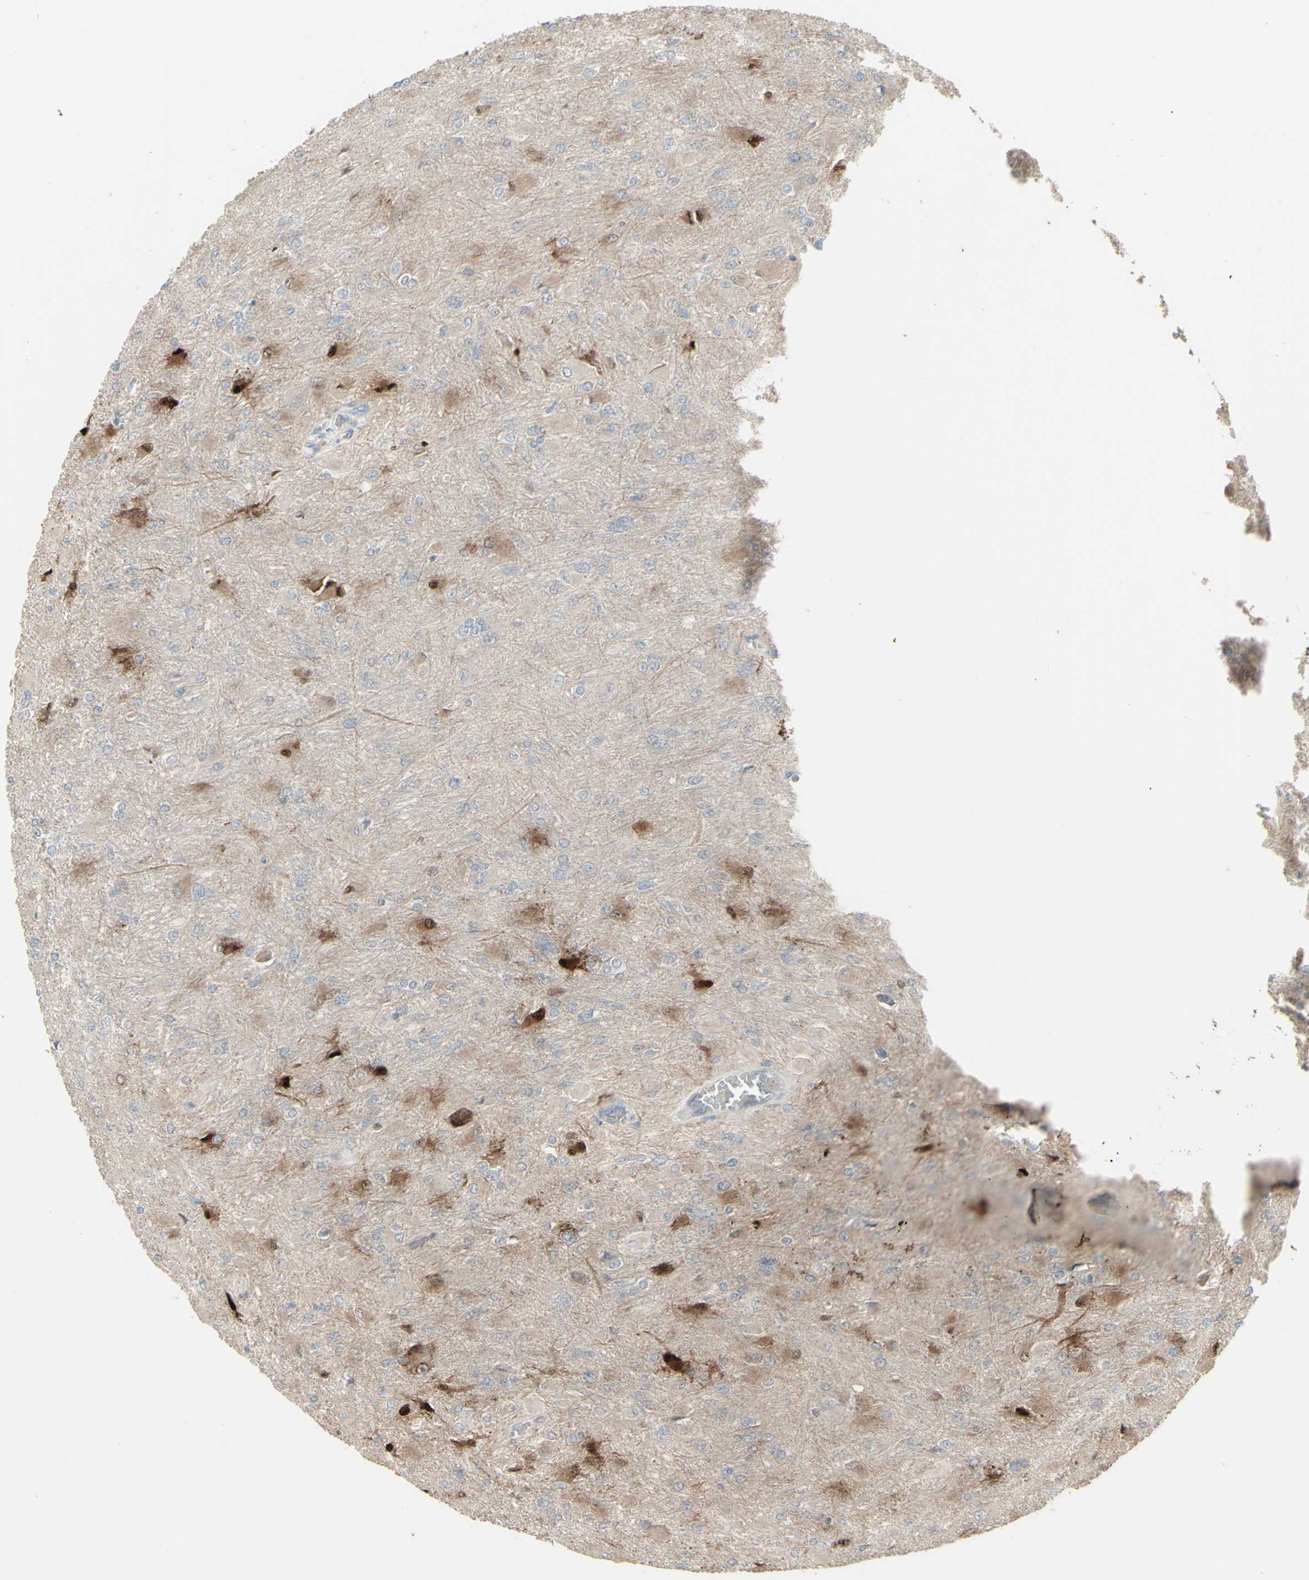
{"staining": {"intensity": "strong", "quantity": "<25%", "location": "cytoplasmic/membranous"}, "tissue": "glioma", "cell_type": "Tumor cells", "image_type": "cancer", "snomed": [{"axis": "morphology", "description": "Glioma, malignant, High grade"}, {"axis": "topography", "description": "Cerebral cortex"}], "caption": "Immunohistochemical staining of high-grade glioma (malignant) demonstrates strong cytoplasmic/membranous protein expression in about <25% of tumor cells. (DAB IHC, brown staining for protein, blue staining for nuclei).", "gene": "CSK", "patient": {"sex": "female", "age": 36}}